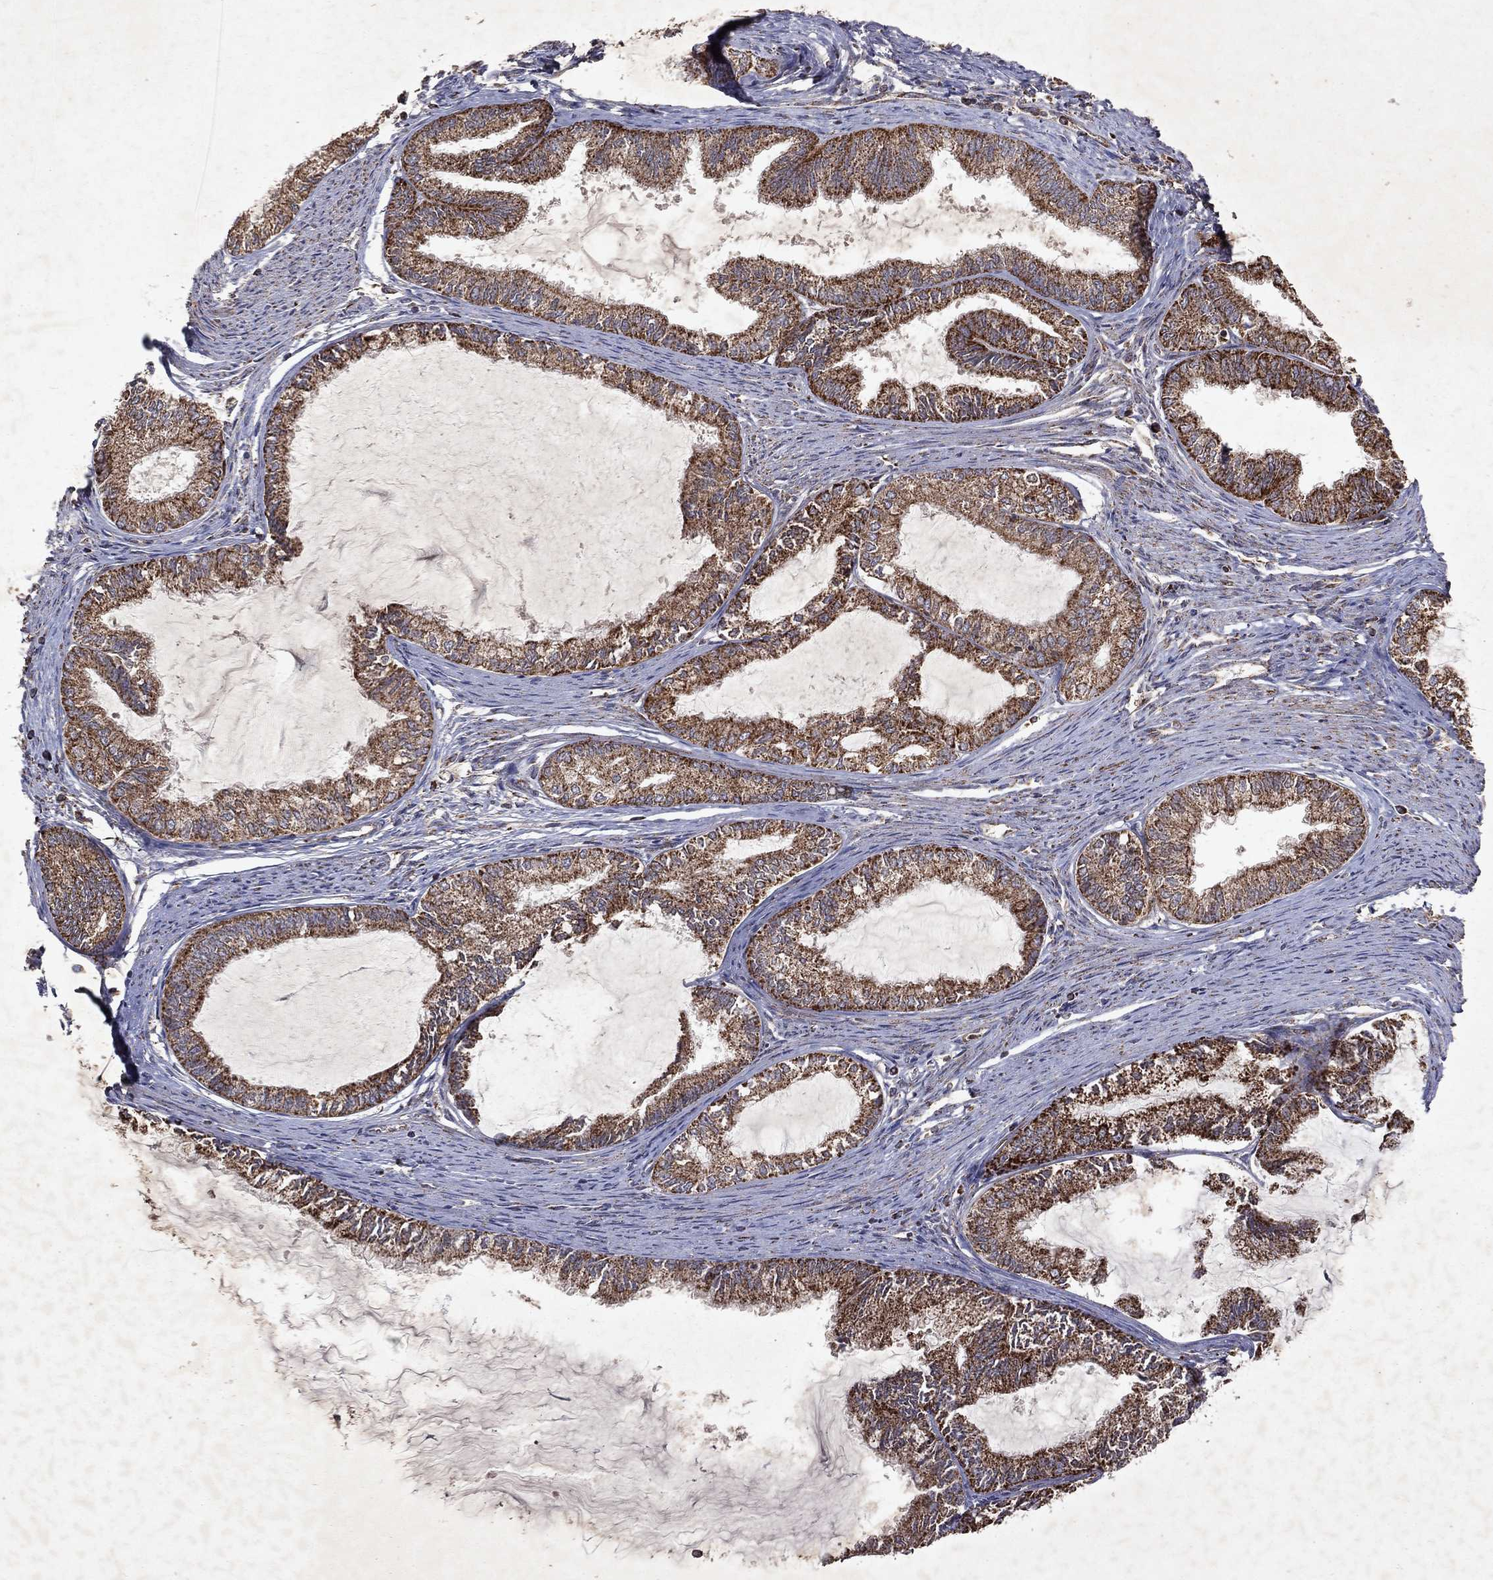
{"staining": {"intensity": "strong", "quantity": ">75%", "location": "cytoplasmic/membranous"}, "tissue": "endometrial cancer", "cell_type": "Tumor cells", "image_type": "cancer", "snomed": [{"axis": "morphology", "description": "Adenocarcinoma, NOS"}, {"axis": "topography", "description": "Endometrium"}], "caption": "DAB (3,3'-diaminobenzidine) immunohistochemical staining of adenocarcinoma (endometrial) demonstrates strong cytoplasmic/membranous protein positivity in approximately >75% of tumor cells. (brown staining indicates protein expression, while blue staining denotes nuclei).", "gene": "PYROXD2", "patient": {"sex": "female", "age": 86}}